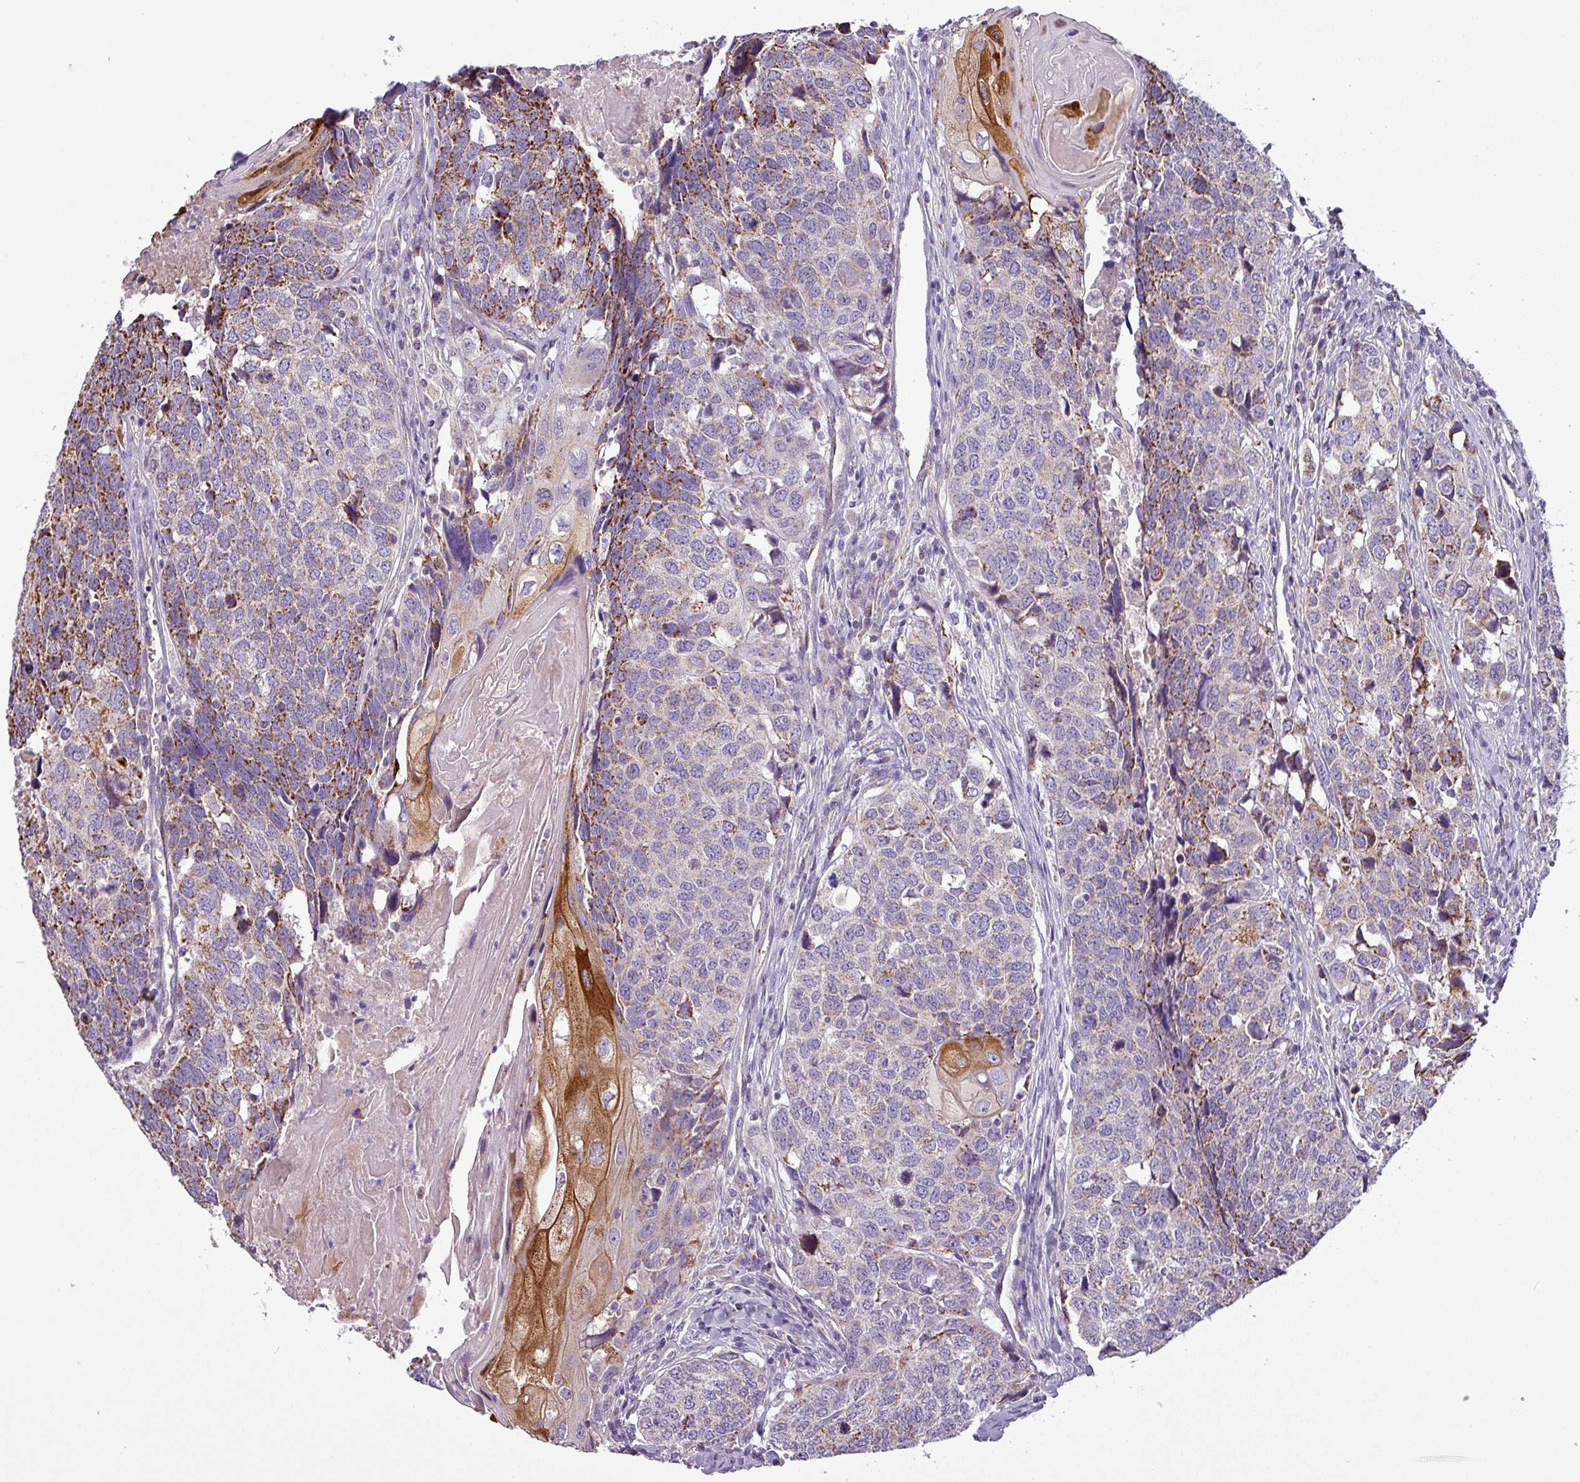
{"staining": {"intensity": "moderate", "quantity": "25%-75%", "location": "cytoplasmic/membranous"}, "tissue": "head and neck cancer", "cell_type": "Tumor cells", "image_type": "cancer", "snomed": [{"axis": "morphology", "description": "Squamous cell carcinoma, NOS"}, {"axis": "topography", "description": "Head-Neck"}], "caption": "The photomicrograph shows immunohistochemical staining of head and neck cancer. There is moderate cytoplasmic/membranous positivity is appreciated in about 25%-75% of tumor cells.", "gene": "PNMA6A", "patient": {"sex": "male", "age": 66}}